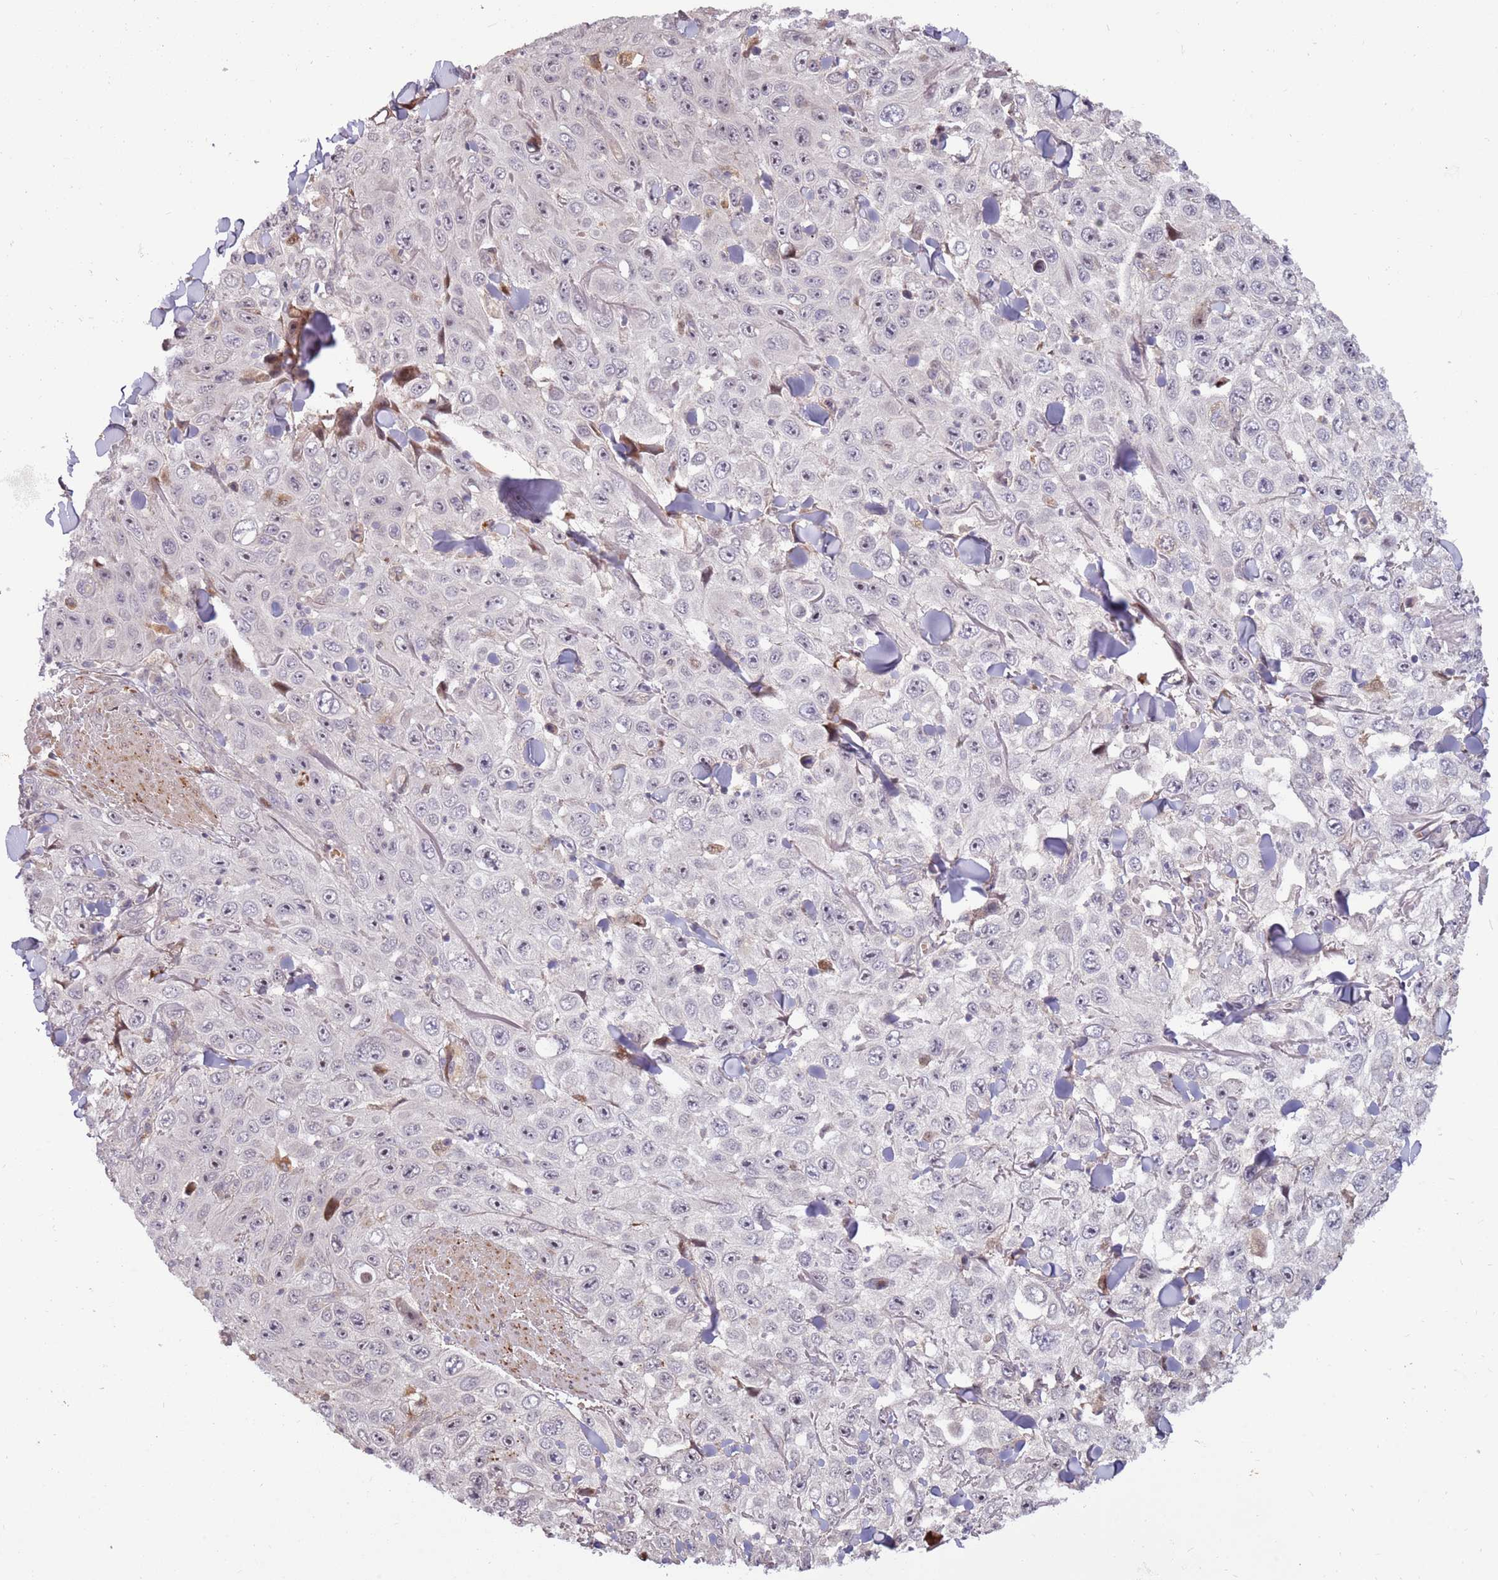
{"staining": {"intensity": "weak", "quantity": "<25%", "location": "cytoplasmic/membranous"}, "tissue": "skin cancer", "cell_type": "Tumor cells", "image_type": "cancer", "snomed": [{"axis": "morphology", "description": "Squamous cell carcinoma, NOS"}, {"axis": "topography", "description": "Skin"}], "caption": "High power microscopy micrograph of an immunohistochemistry (IHC) photomicrograph of skin cancer (squamous cell carcinoma), revealing no significant expression in tumor cells.", "gene": "RHBDL1", "patient": {"sex": "male", "age": 82}}